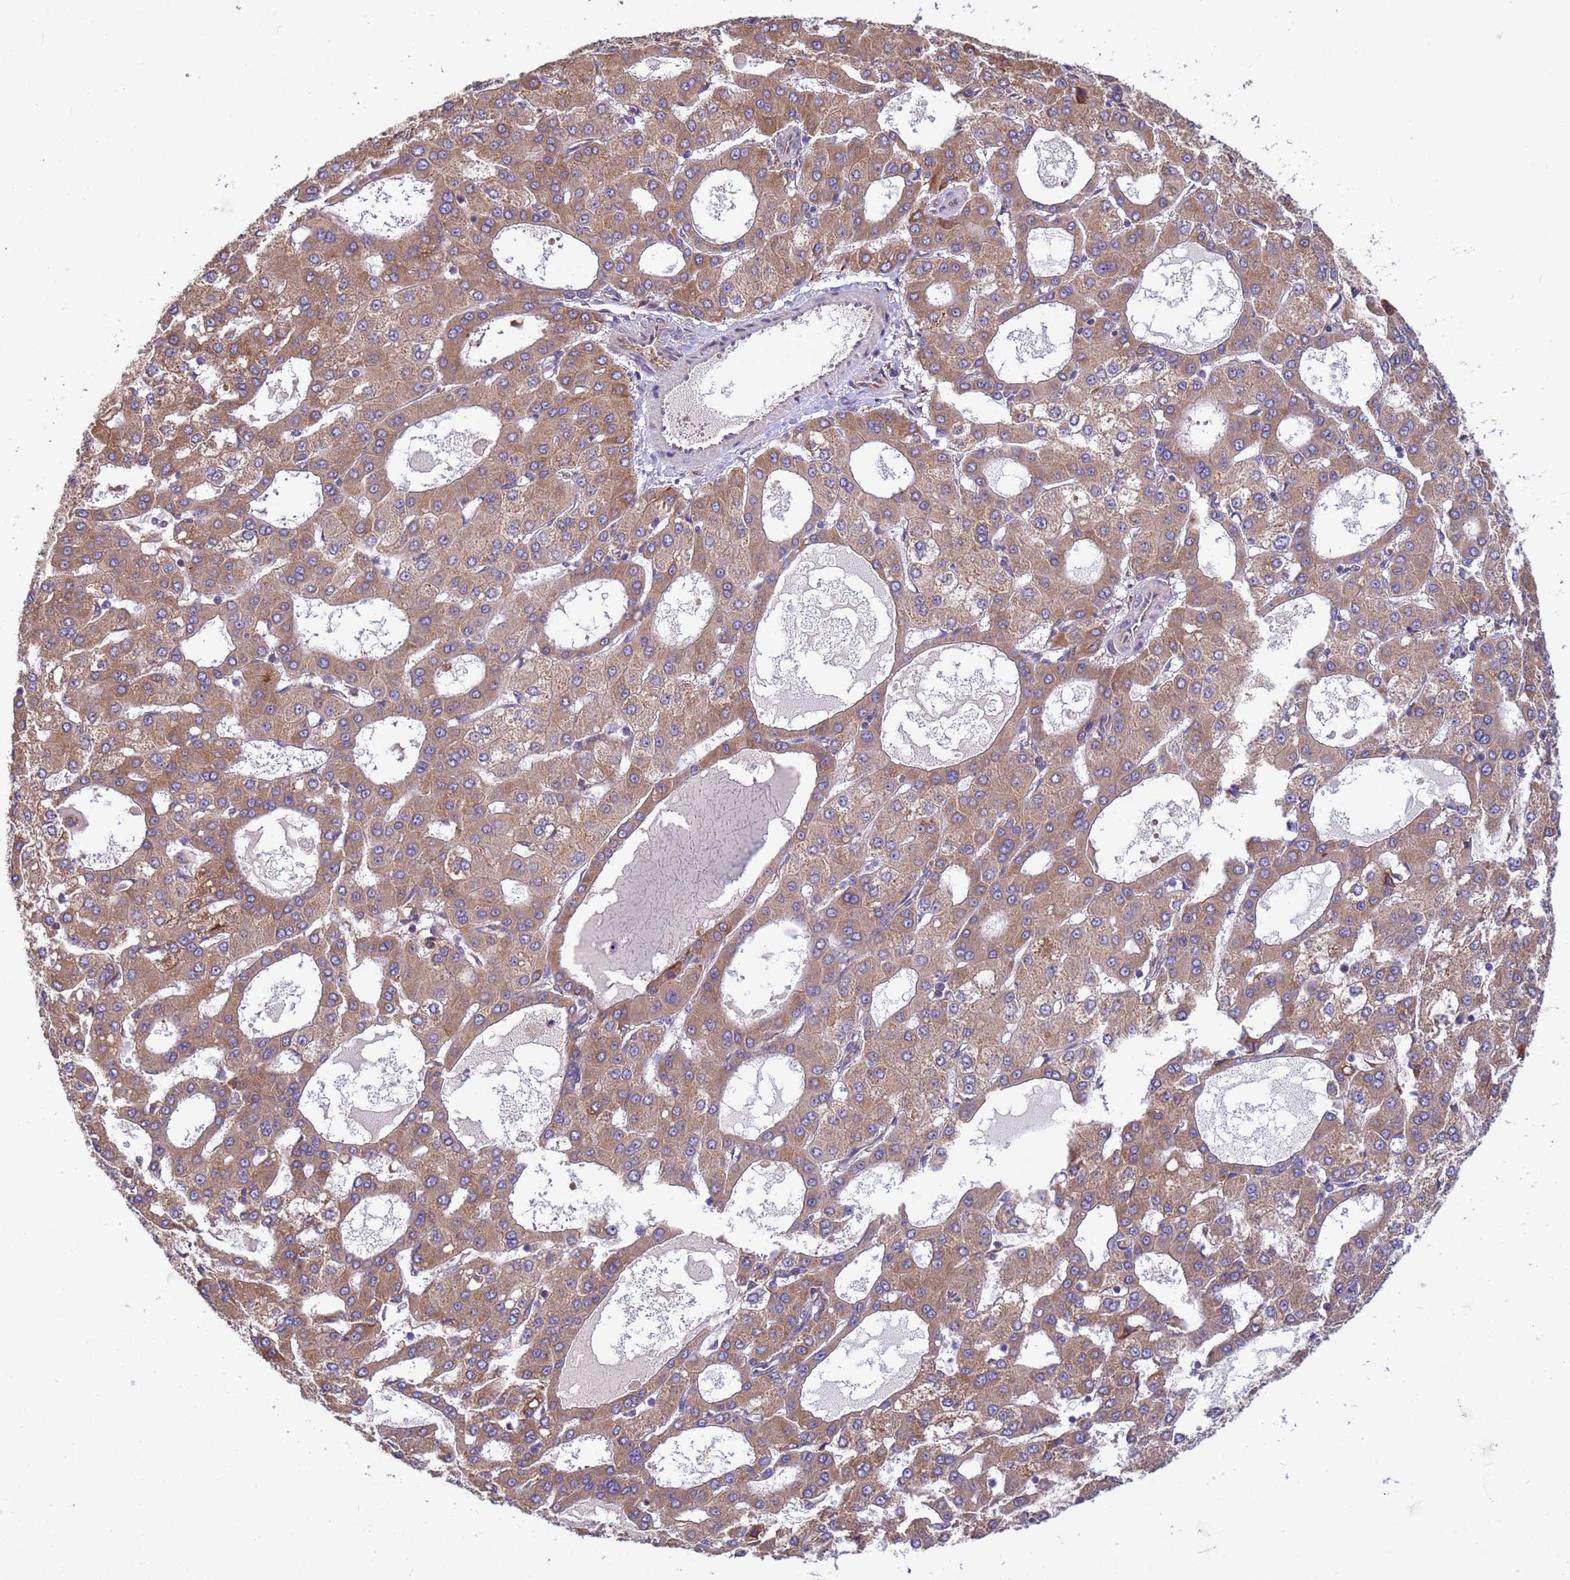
{"staining": {"intensity": "moderate", "quantity": ">75%", "location": "cytoplasmic/membranous"}, "tissue": "liver cancer", "cell_type": "Tumor cells", "image_type": "cancer", "snomed": [{"axis": "morphology", "description": "Carcinoma, Hepatocellular, NOS"}, {"axis": "topography", "description": "Liver"}], "caption": "Liver cancer (hepatocellular carcinoma) tissue demonstrates moderate cytoplasmic/membranous positivity in approximately >75% of tumor cells (Brightfield microscopy of DAB IHC at high magnification).", "gene": "THAP5", "patient": {"sex": "male", "age": 47}}